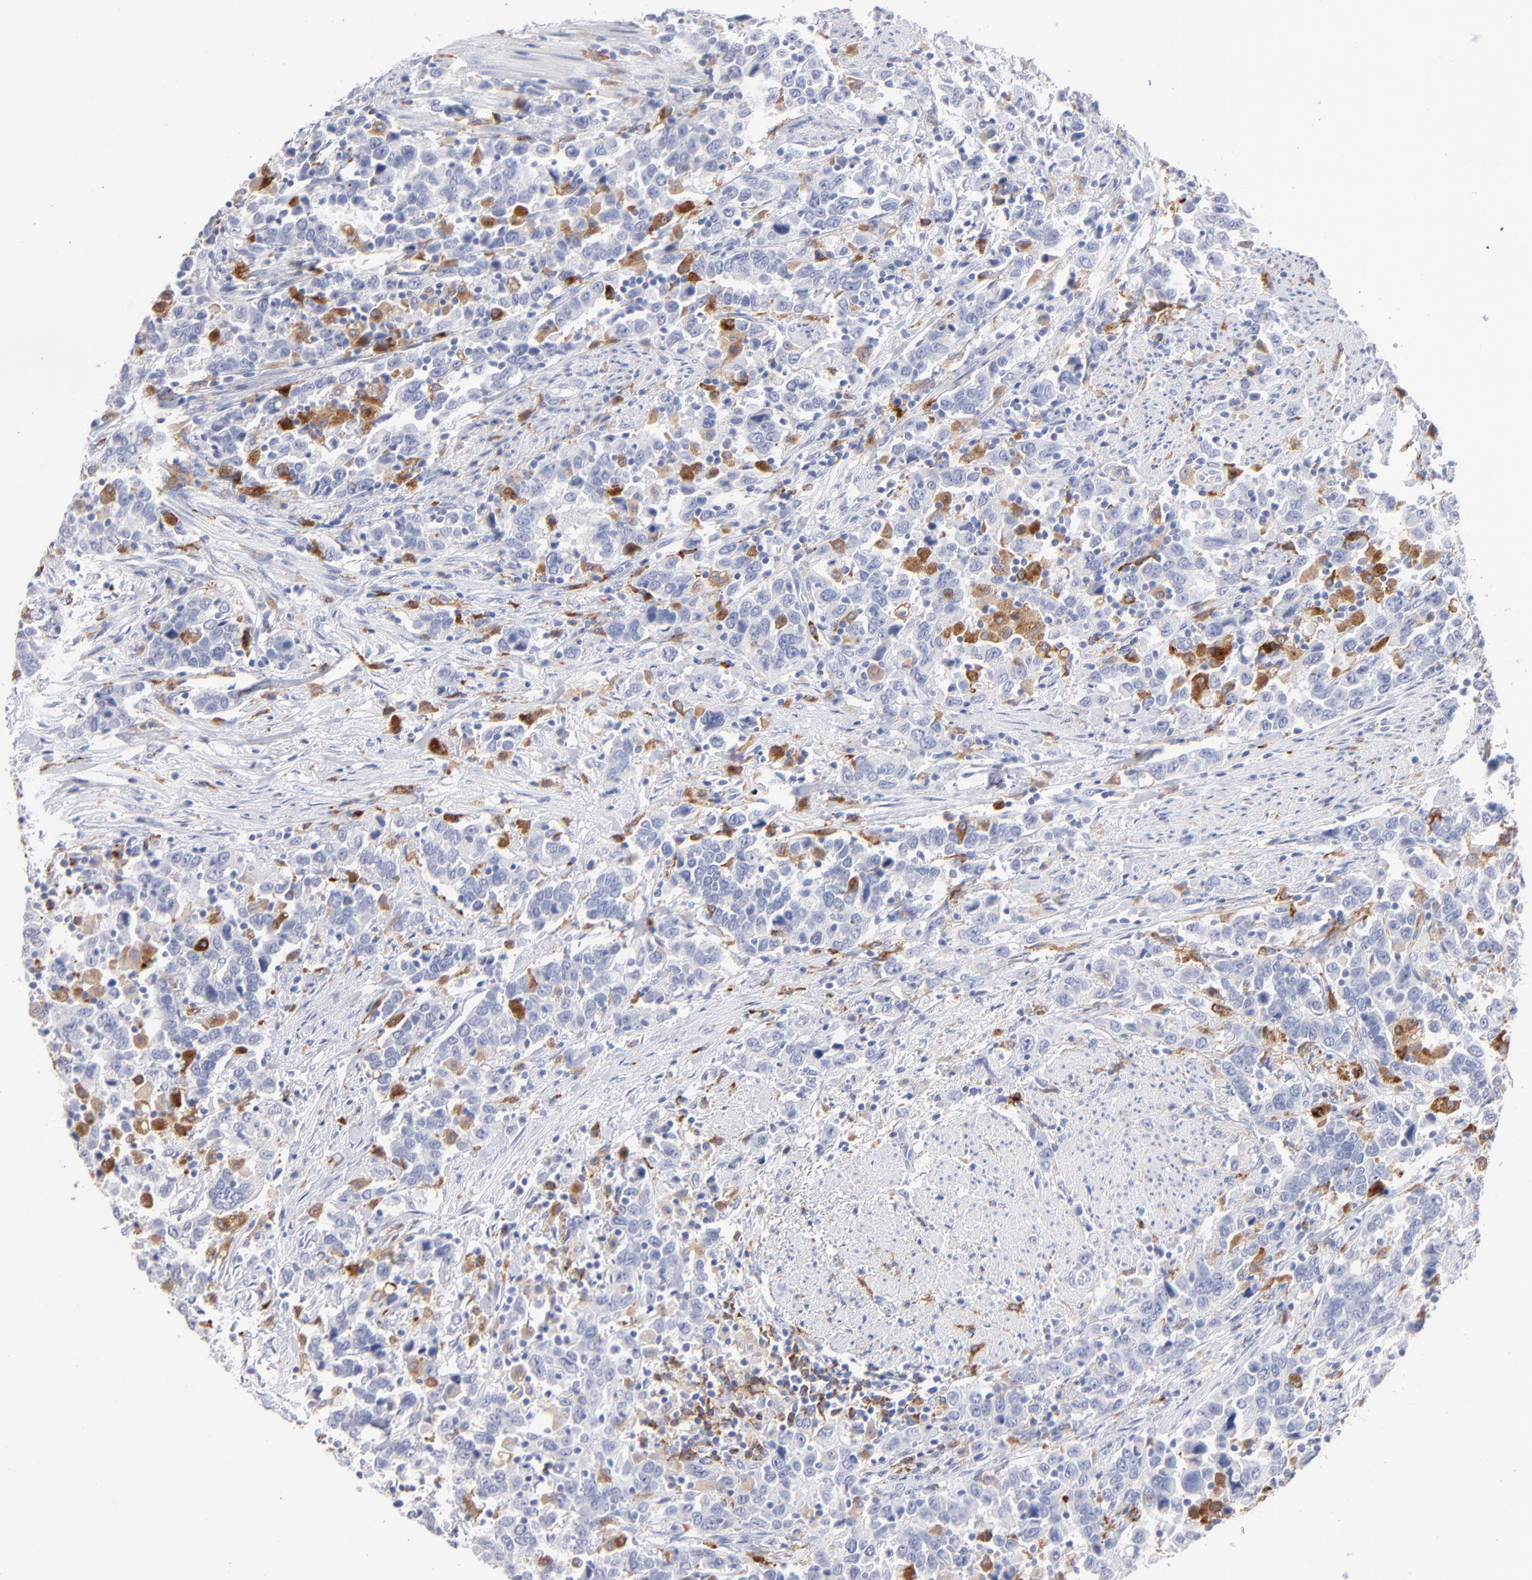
{"staining": {"intensity": "negative", "quantity": "none", "location": "none"}, "tissue": "urothelial cancer", "cell_type": "Tumor cells", "image_type": "cancer", "snomed": [{"axis": "morphology", "description": "Urothelial carcinoma, High grade"}, {"axis": "topography", "description": "Urinary bladder"}], "caption": "Immunohistochemical staining of human urothelial carcinoma (high-grade) displays no significant positivity in tumor cells.", "gene": "CD180", "patient": {"sex": "male", "age": 61}}